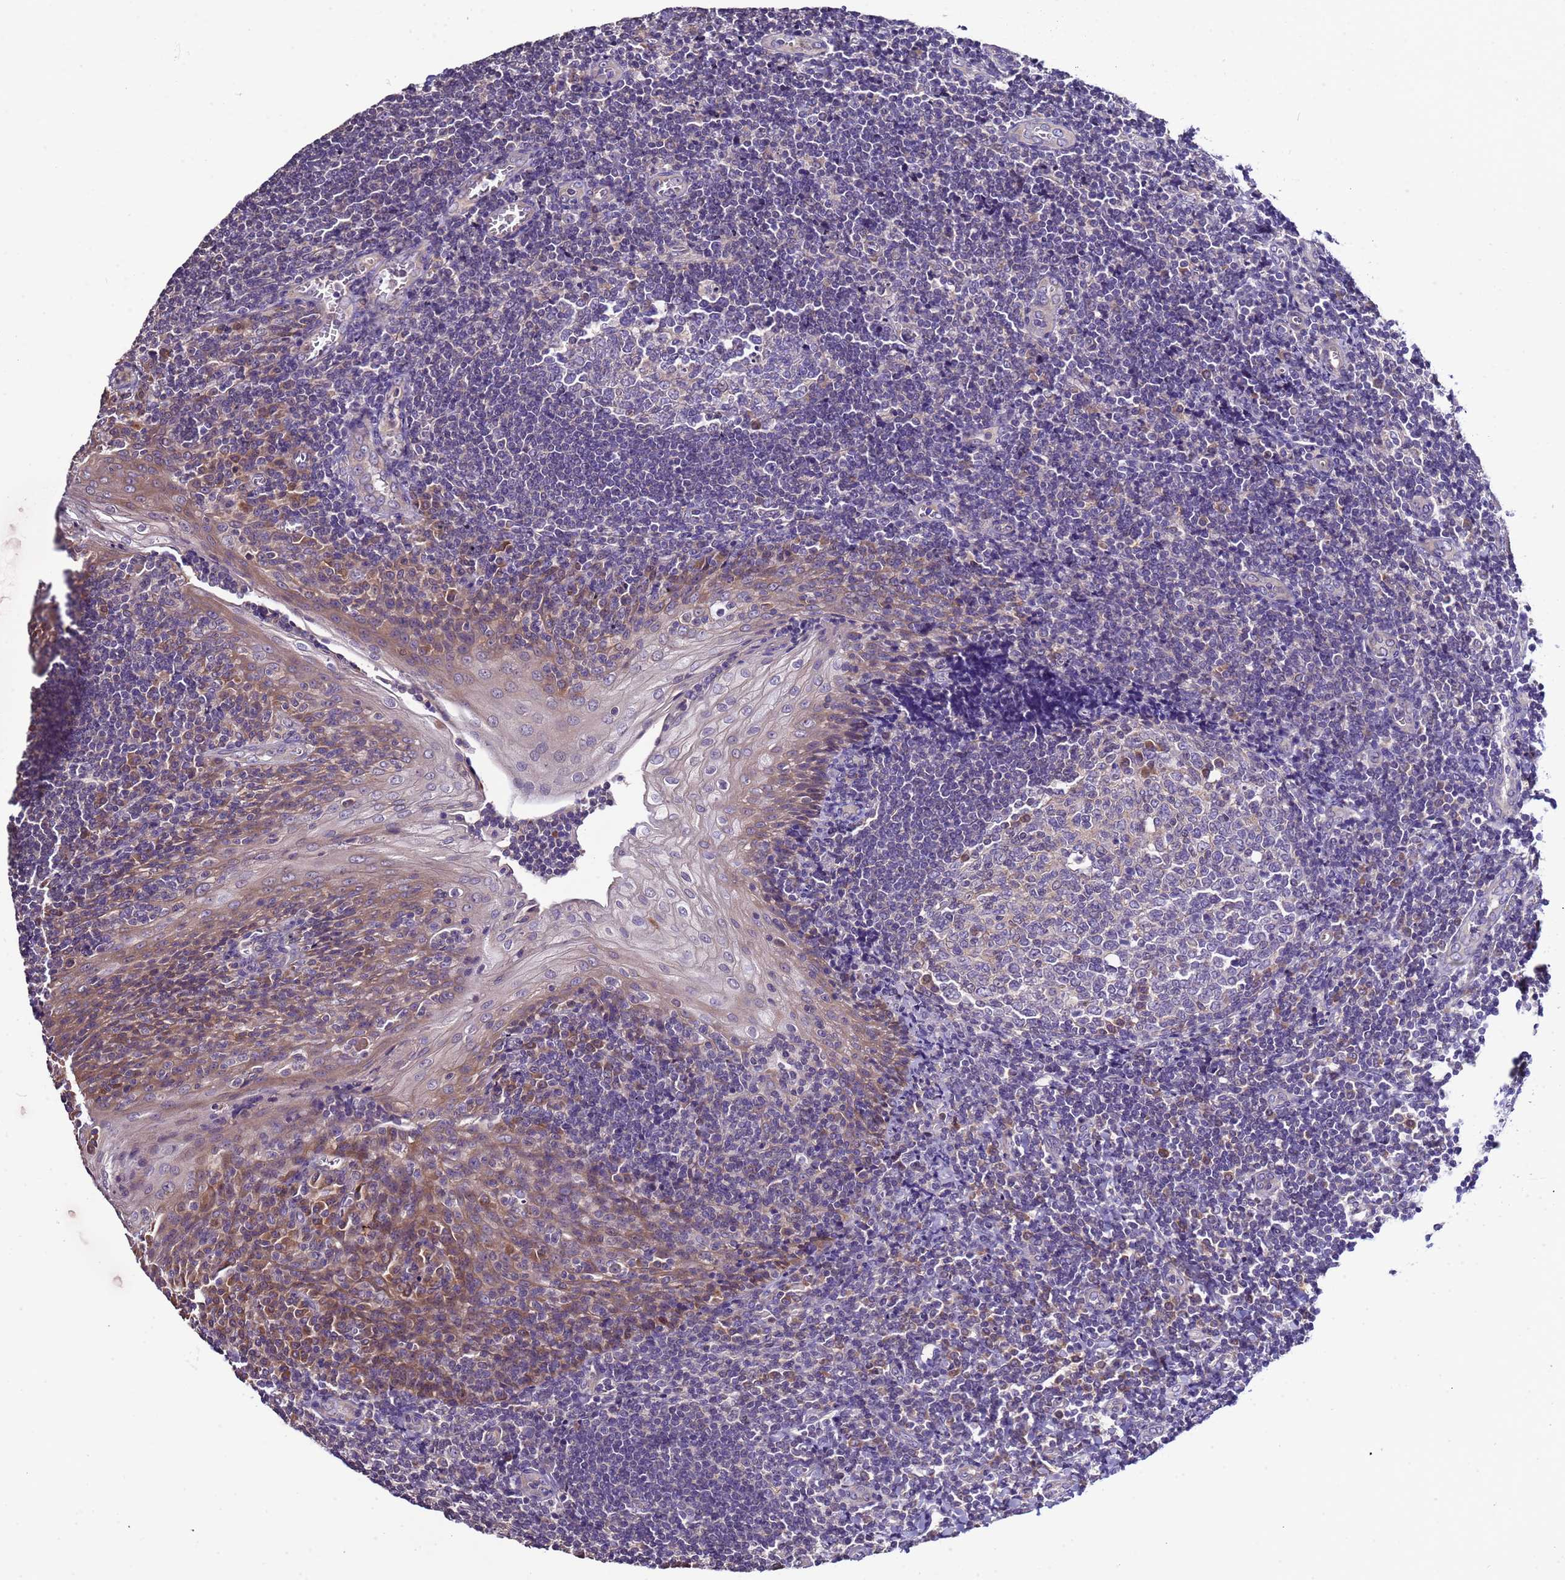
{"staining": {"intensity": "weak", "quantity": "<25%", "location": "cytoplasmic/membranous,nuclear"}, "tissue": "tonsil", "cell_type": "Germinal center cells", "image_type": "normal", "snomed": [{"axis": "morphology", "description": "Normal tissue, NOS"}, {"axis": "topography", "description": "Tonsil"}], "caption": "The photomicrograph reveals no staining of germinal center cells in normal tonsil. (Stains: DAB immunohistochemistry with hematoxylin counter stain, Microscopy: brightfield microscopy at high magnification).", "gene": "ELMOD2", "patient": {"sex": "male", "age": 27}}